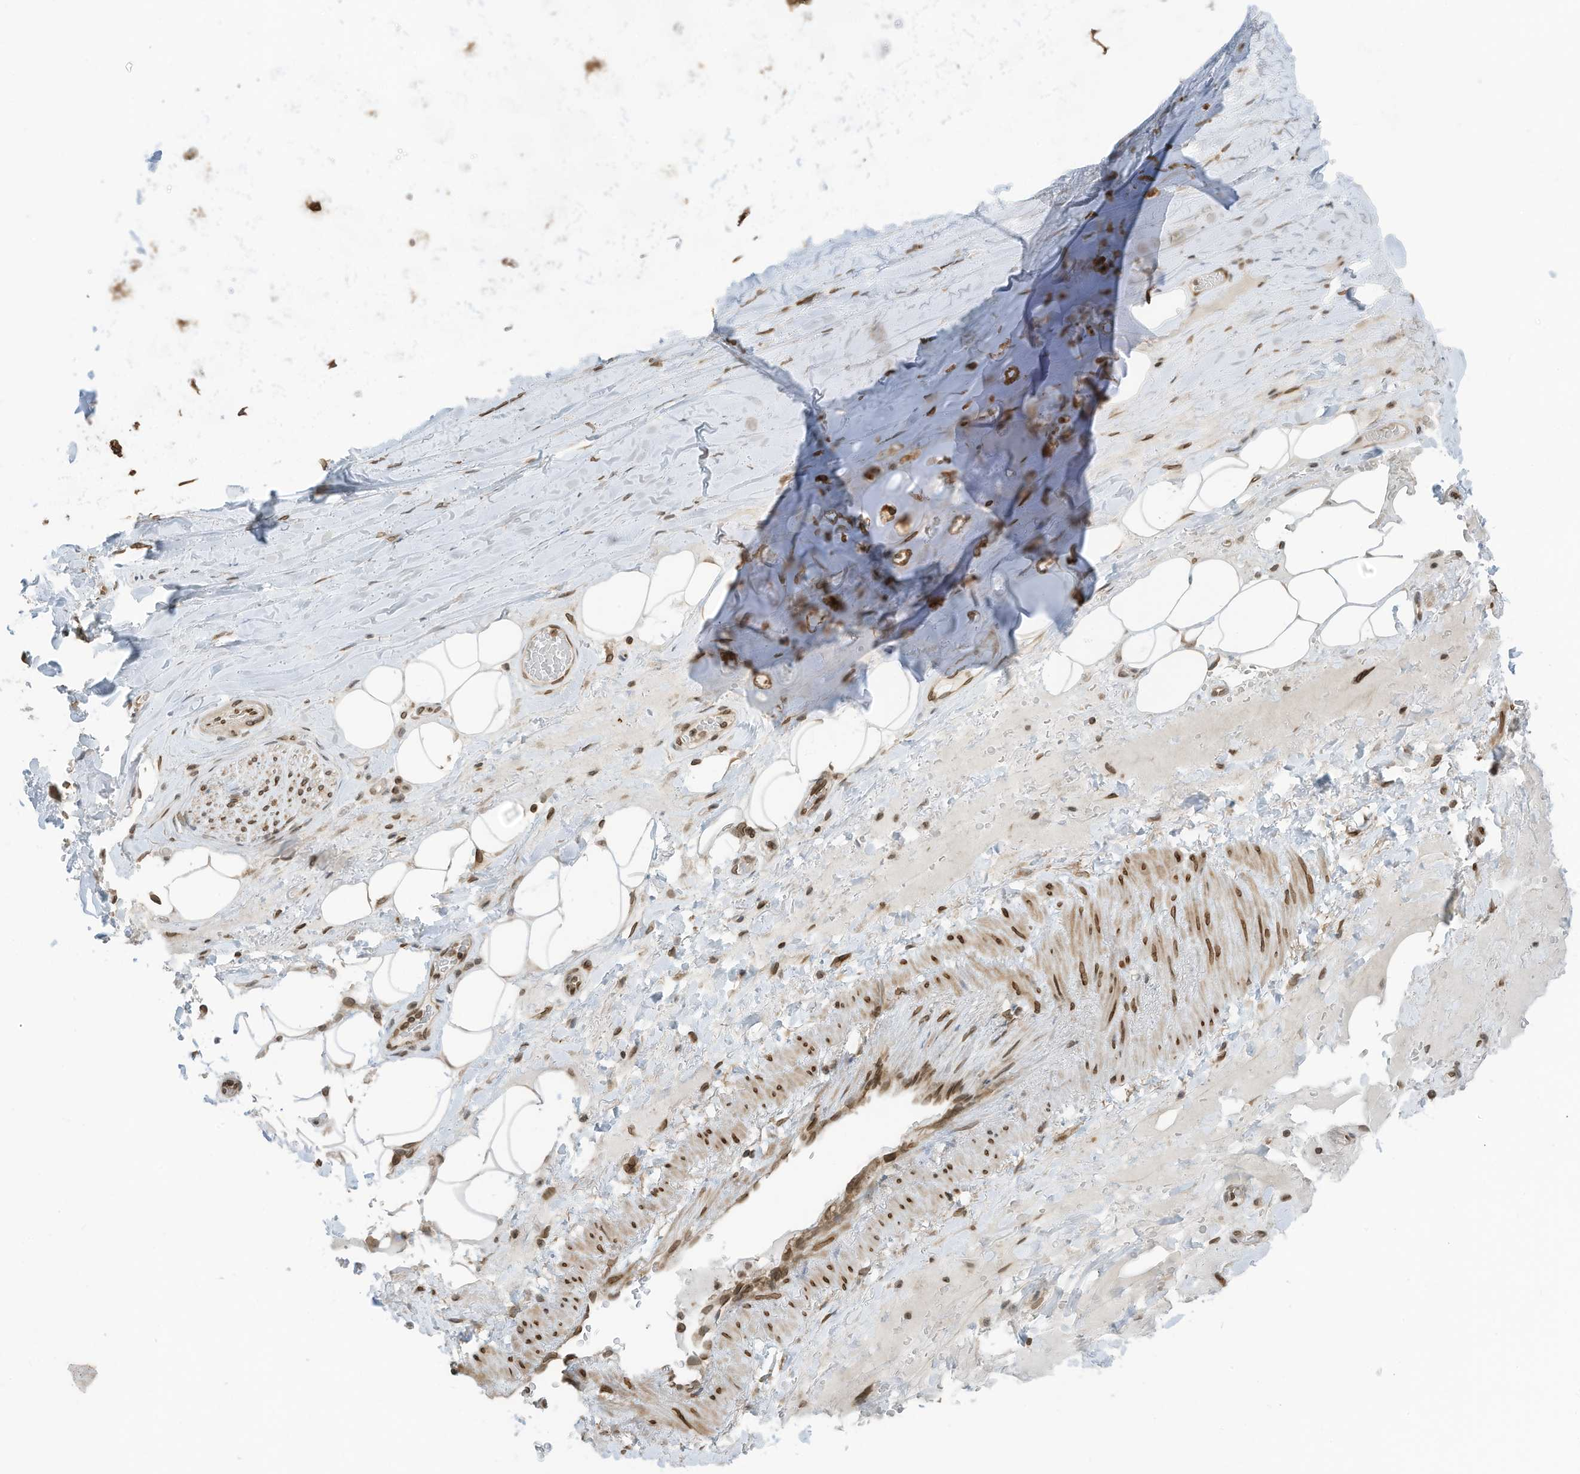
{"staining": {"intensity": "negative", "quantity": "none", "location": "none"}, "tissue": "adipose tissue", "cell_type": "Adipocytes", "image_type": "normal", "snomed": [{"axis": "morphology", "description": "Normal tissue, NOS"}, {"axis": "topography", "description": "Cartilage tissue"}], "caption": "Immunohistochemical staining of normal human adipose tissue reveals no significant positivity in adipocytes.", "gene": "RABL3", "patient": {"sex": "female", "age": 63}}